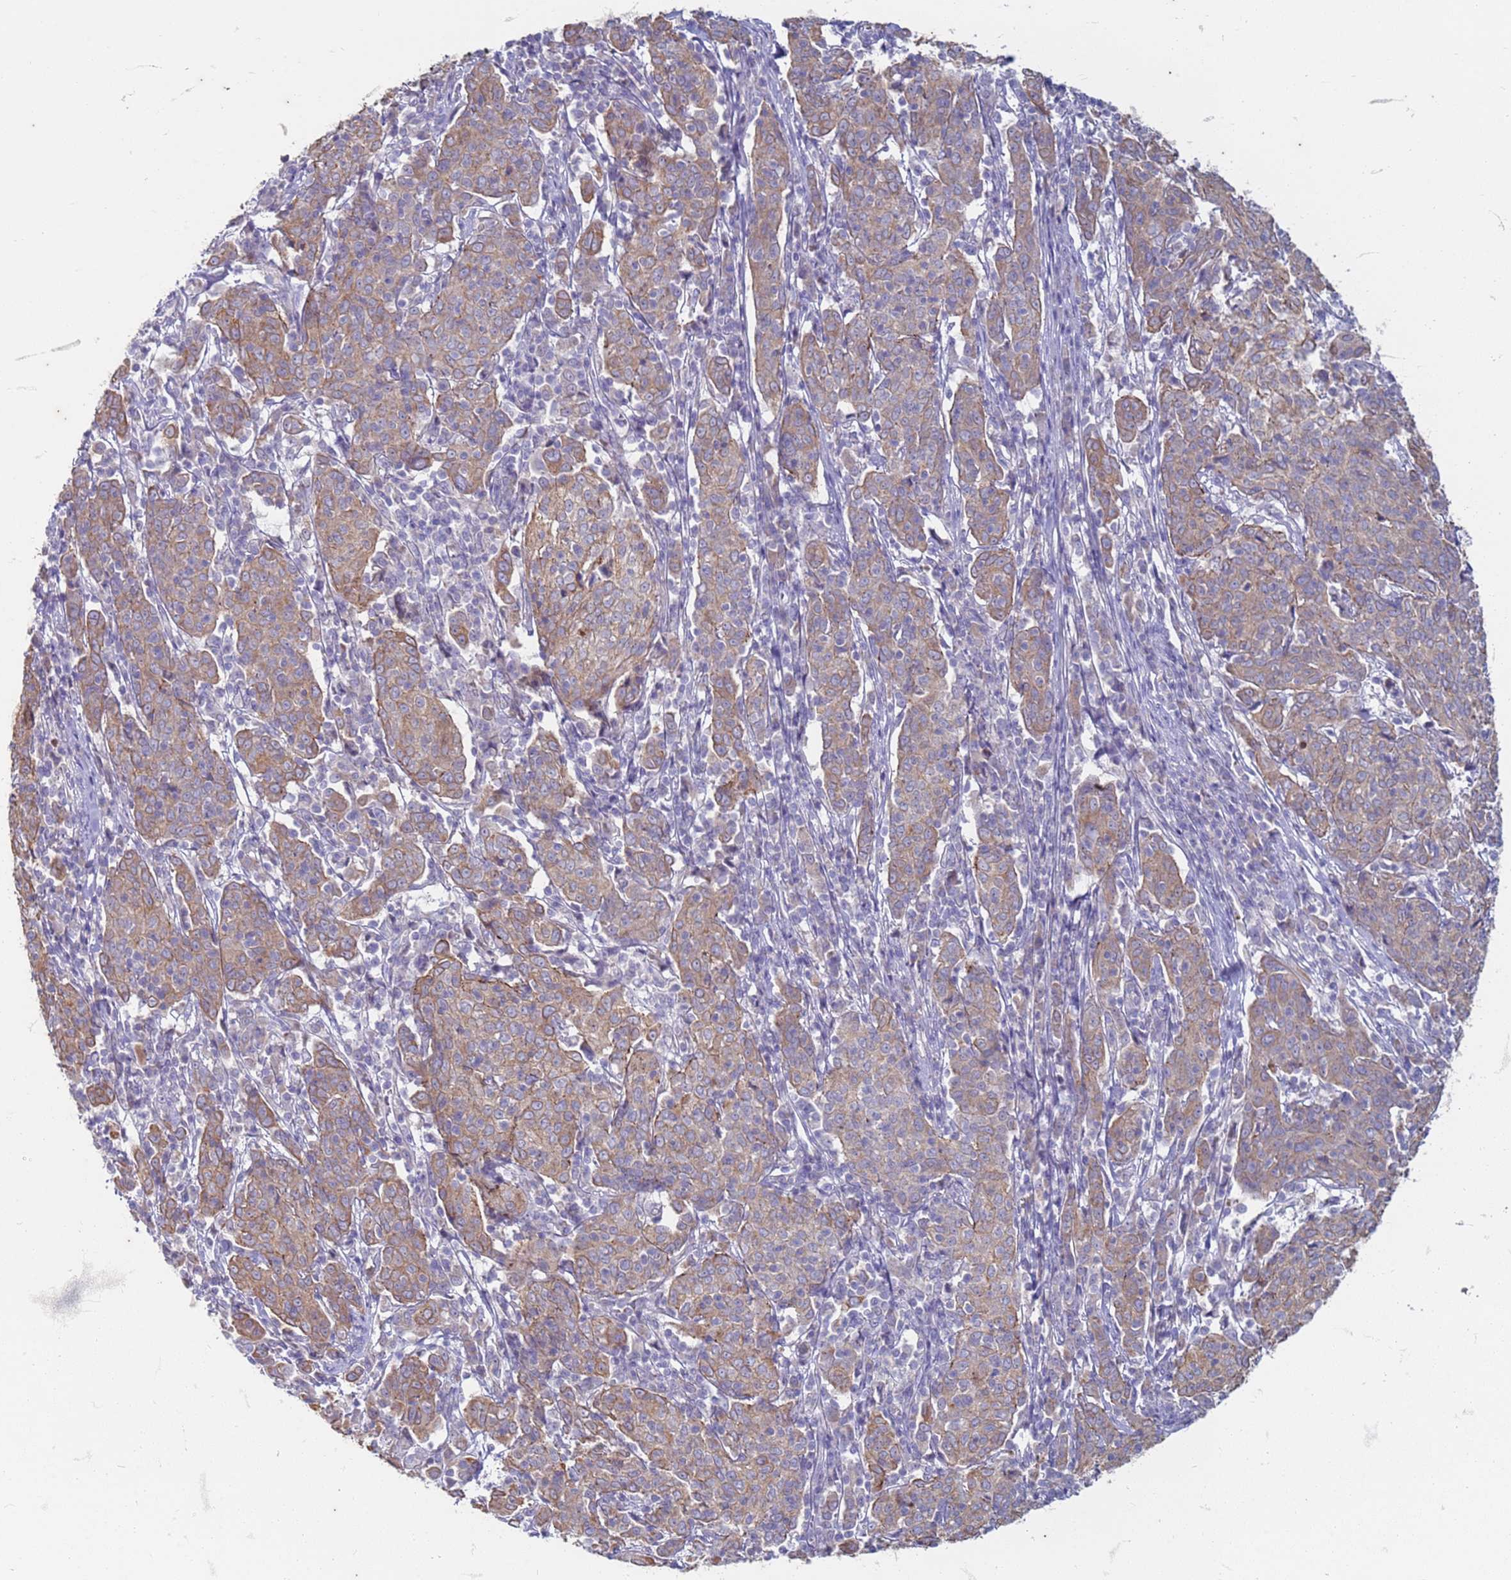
{"staining": {"intensity": "moderate", "quantity": "25%-75%", "location": "cytoplasmic/membranous"}, "tissue": "cervical cancer", "cell_type": "Tumor cells", "image_type": "cancer", "snomed": [{"axis": "morphology", "description": "Squamous cell carcinoma, NOS"}, {"axis": "topography", "description": "Cervix"}], "caption": "Protein expression analysis of human cervical squamous cell carcinoma reveals moderate cytoplasmic/membranous staining in about 25%-75% of tumor cells.", "gene": "SUCO", "patient": {"sex": "female", "age": 67}}